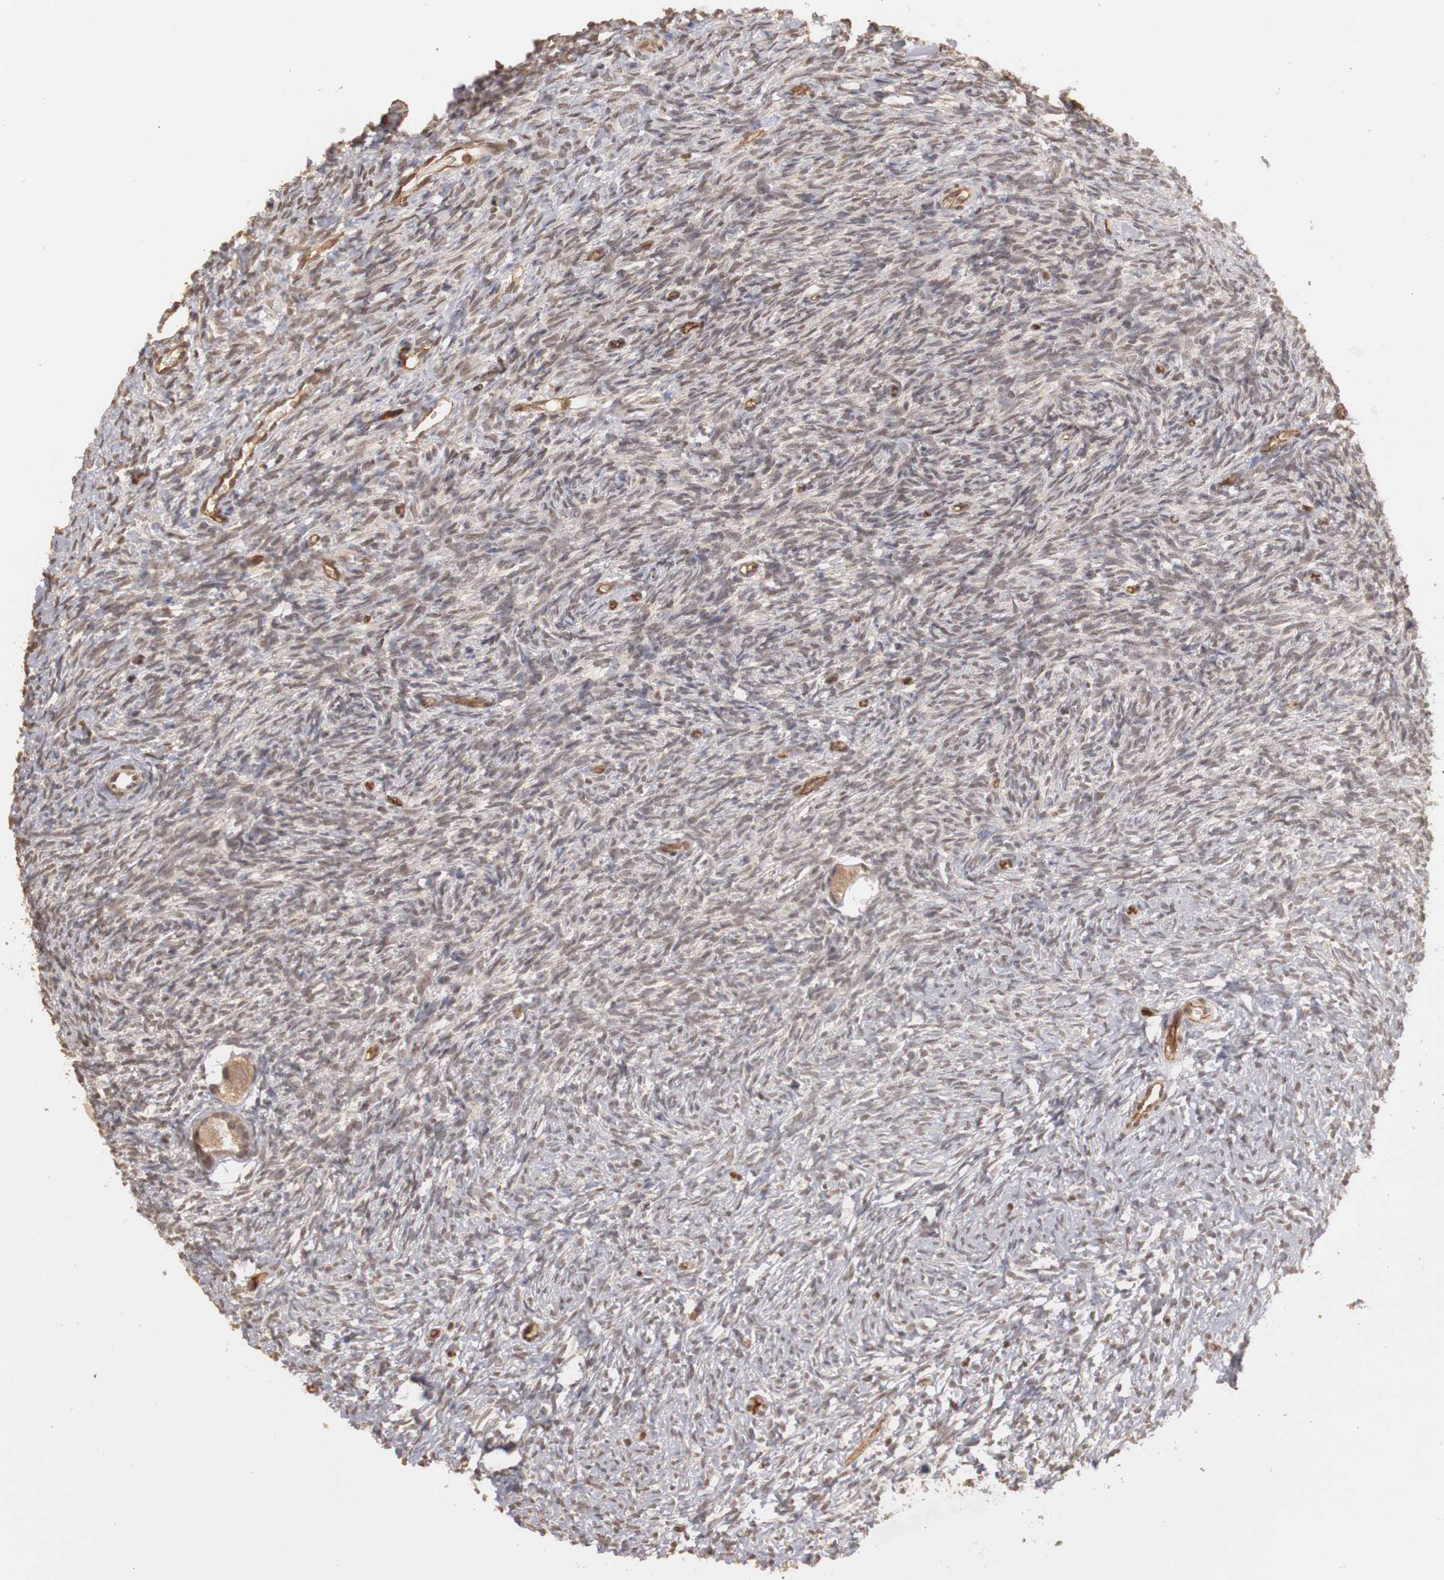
{"staining": {"intensity": "weak", "quantity": "25%-75%", "location": "cytoplasmic/membranous,nuclear"}, "tissue": "ovary", "cell_type": "Ovarian stroma cells", "image_type": "normal", "snomed": [{"axis": "morphology", "description": "Normal tissue, NOS"}, {"axis": "topography", "description": "Ovary"}], "caption": "High-power microscopy captured an IHC image of benign ovary, revealing weak cytoplasmic/membranous,nuclear staining in about 25%-75% of ovarian stroma cells.", "gene": "PLEKHA1", "patient": {"sex": "female", "age": 35}}